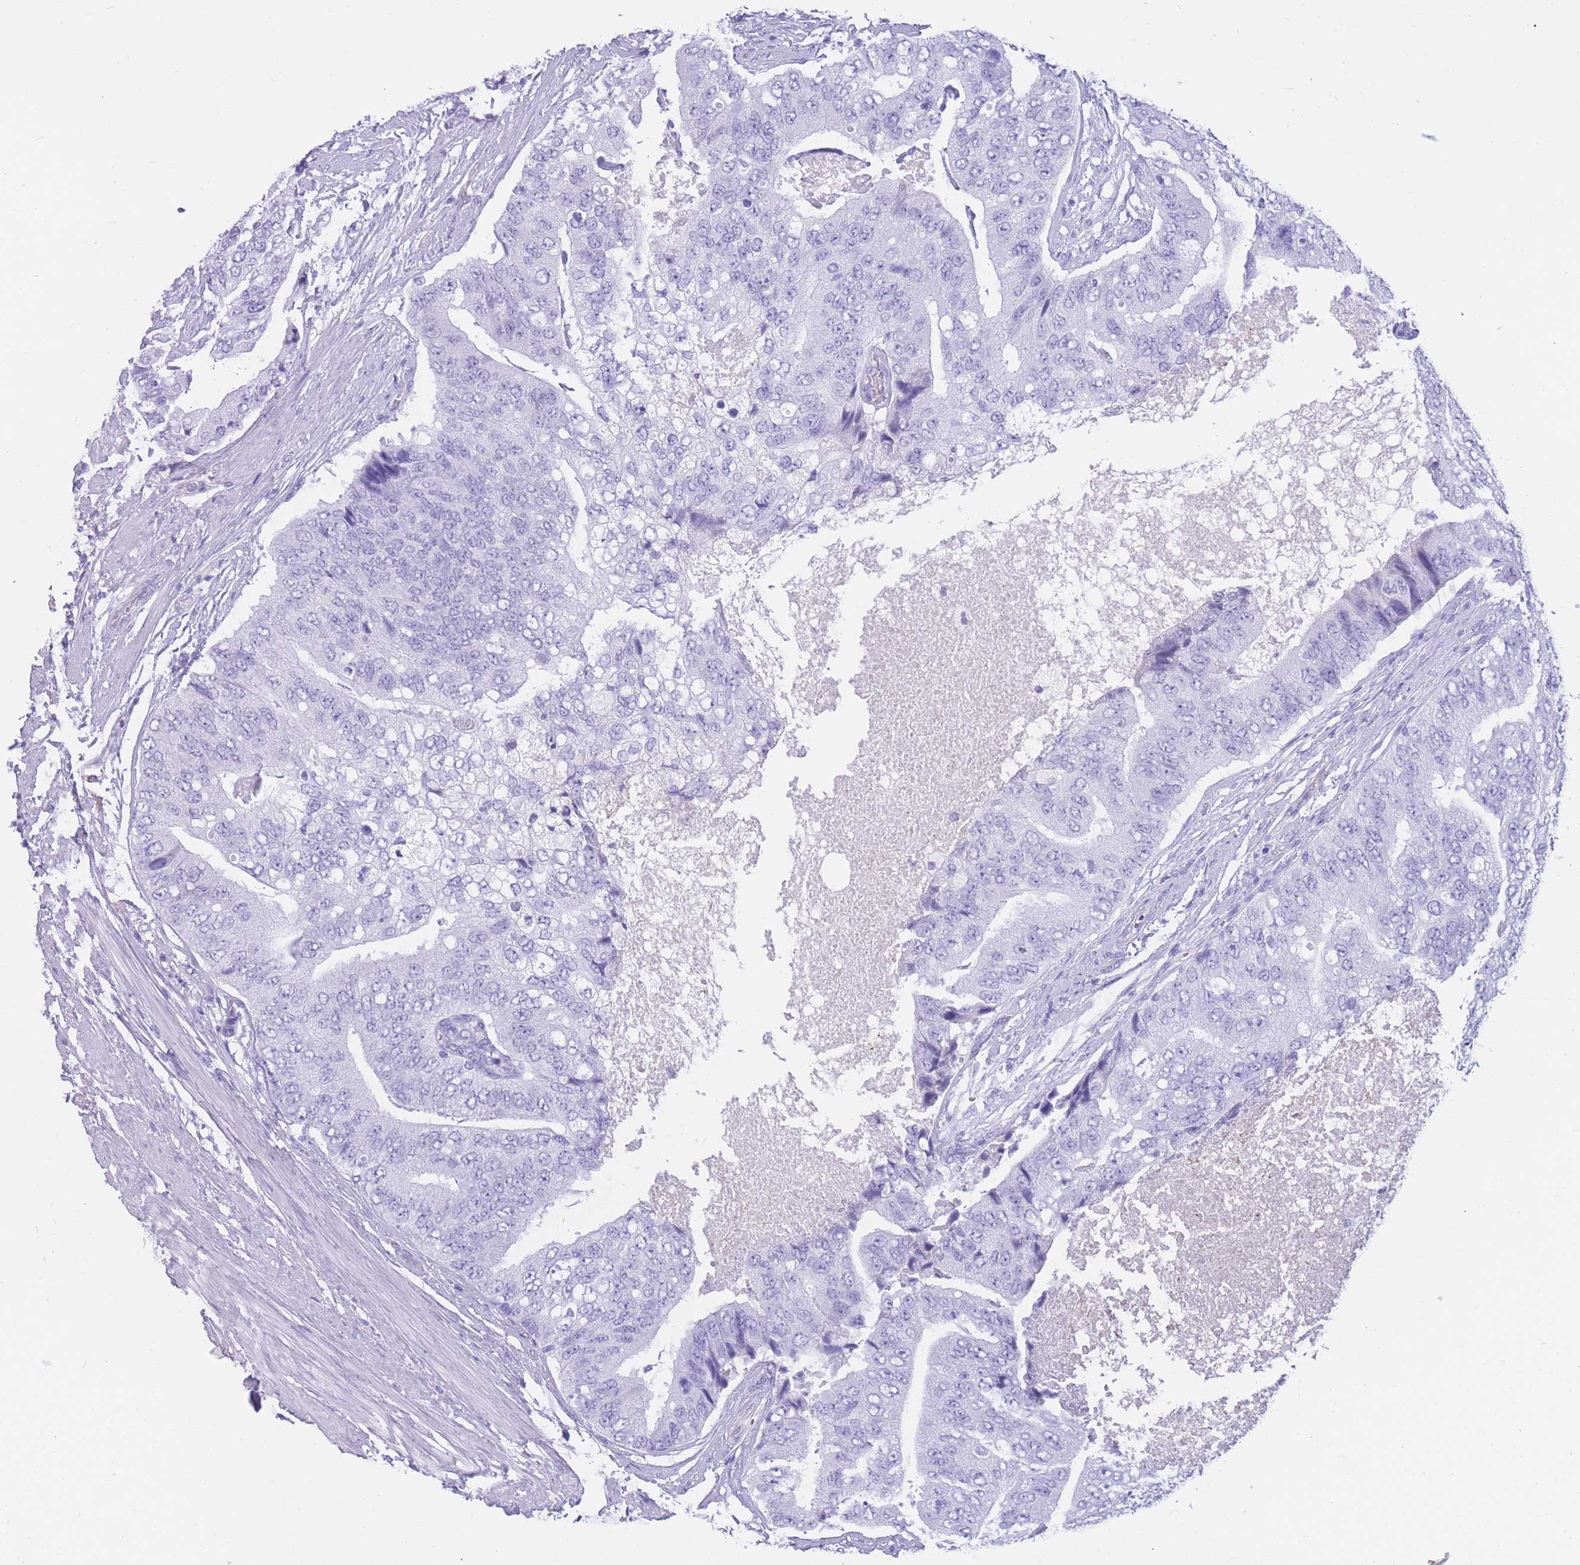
{"staining": {"intensity": "negative", "quantity": "none", "location": "none"}, "tissue": "prostate cancer", "cell_type": "Tumor cells", "image_type": "cancer", "snomed": [{"axis": "morphology", "description": "Adenocarcinoma, High grade"}, {"axis": "topography", "description": "Prostate"}], "caption": "Immunohistochemistry micrograph of high-grade adenocarcinoma (prostate) stained for a protein (brown), which demonstrates no staining in tumor cells.", "gene": "SULT1A1", "patient": {"sex": "male", "age": 70}}